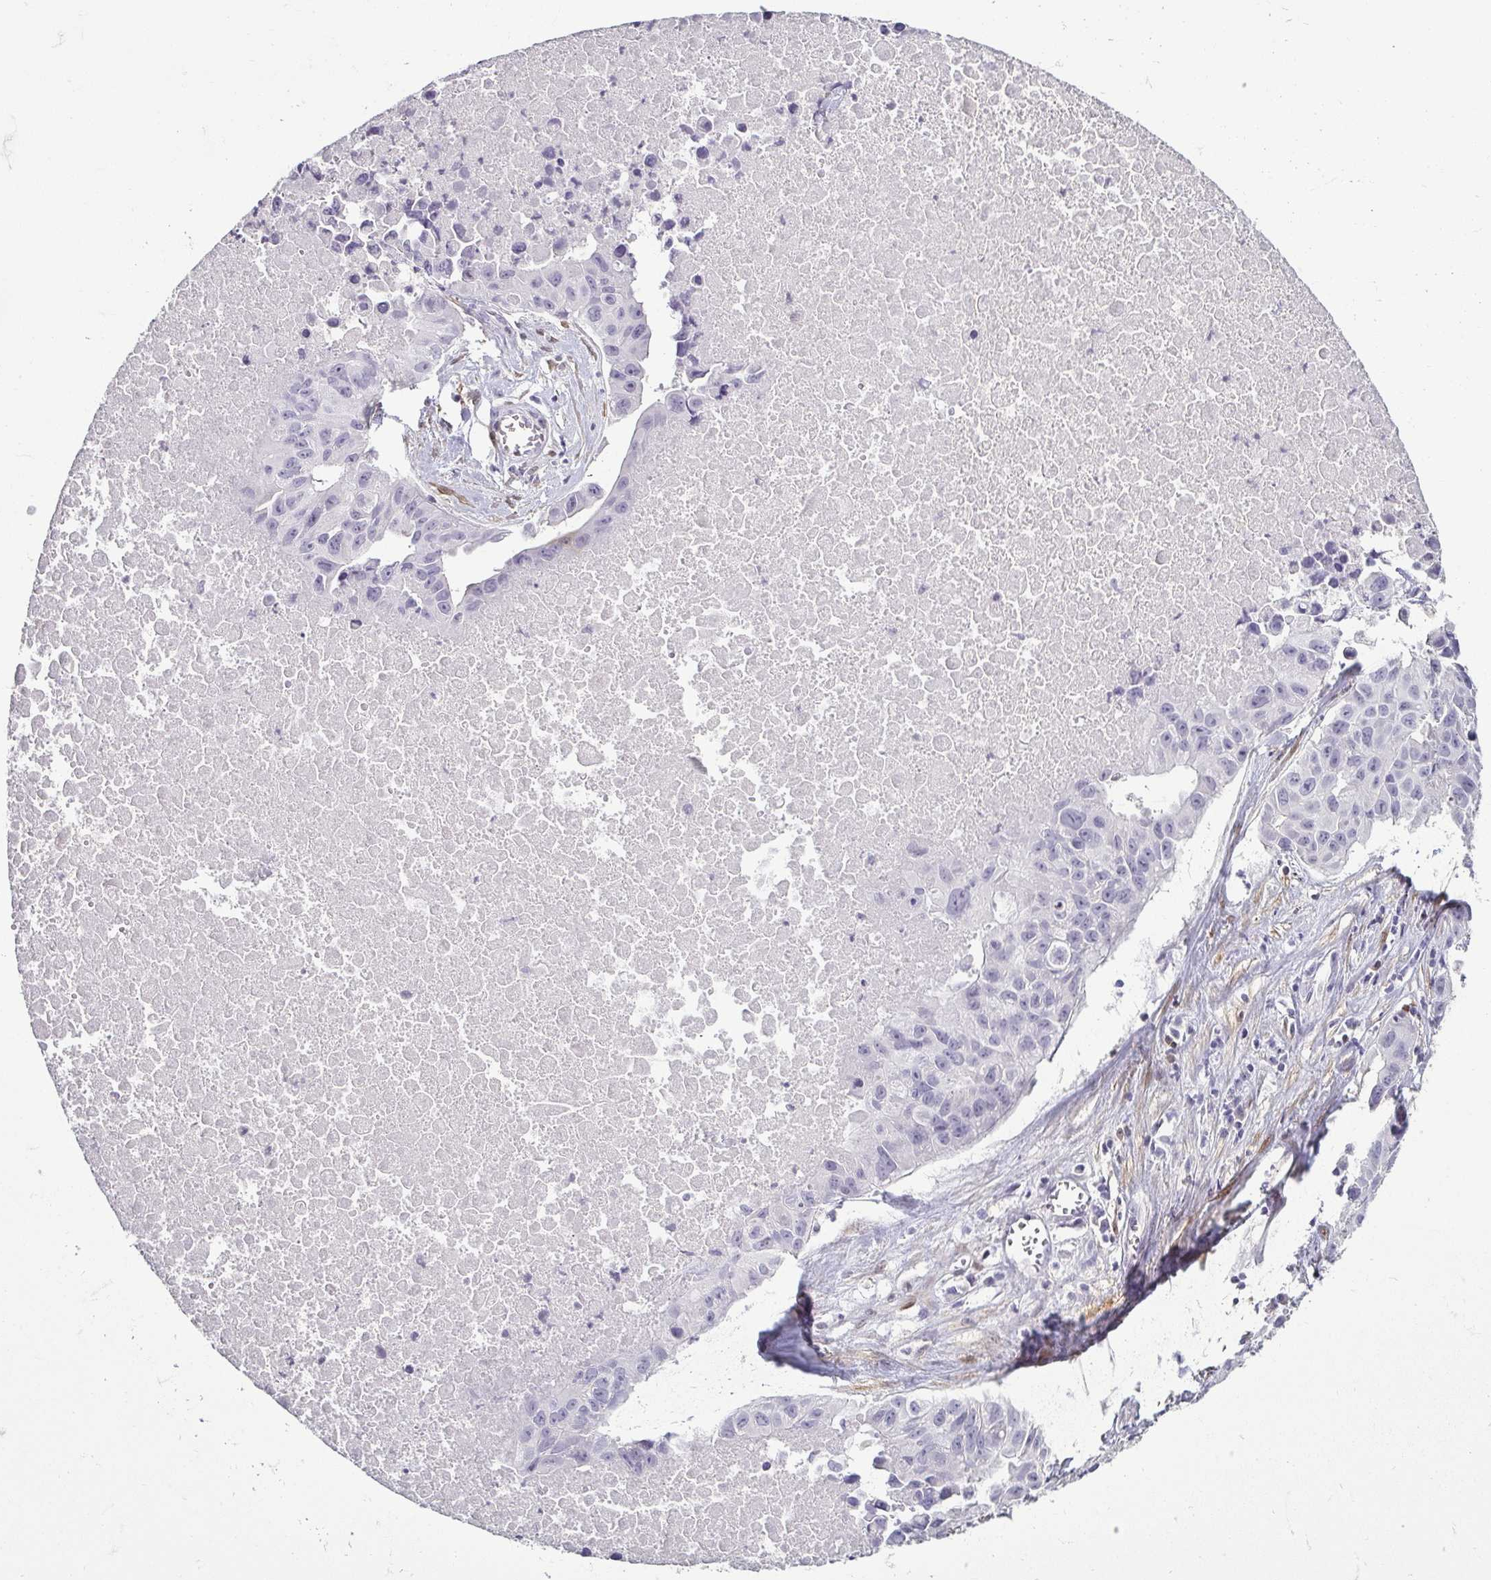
{"staining": {"intensity": "negative", "quantity": "none", "location": "none"}, "tissue": "lung cancer", "cell_type": "Tumor cells", "image_type": "cancer", "snomed": [{"axis": "morphology", "description": "Adenocarcinoma, NOS"}, {"axis": "topography", "description": "Lymph node"}, {"axis": "topography", "description": "Lung"}], "caption": "DAB (3,3'-diaminobenzidine) immunohistochemical staining of lung cancer demonstrates no significant staining in tumor cells.", "gene": "HOPX", "patient": {"sex": "male", "age": 64}}